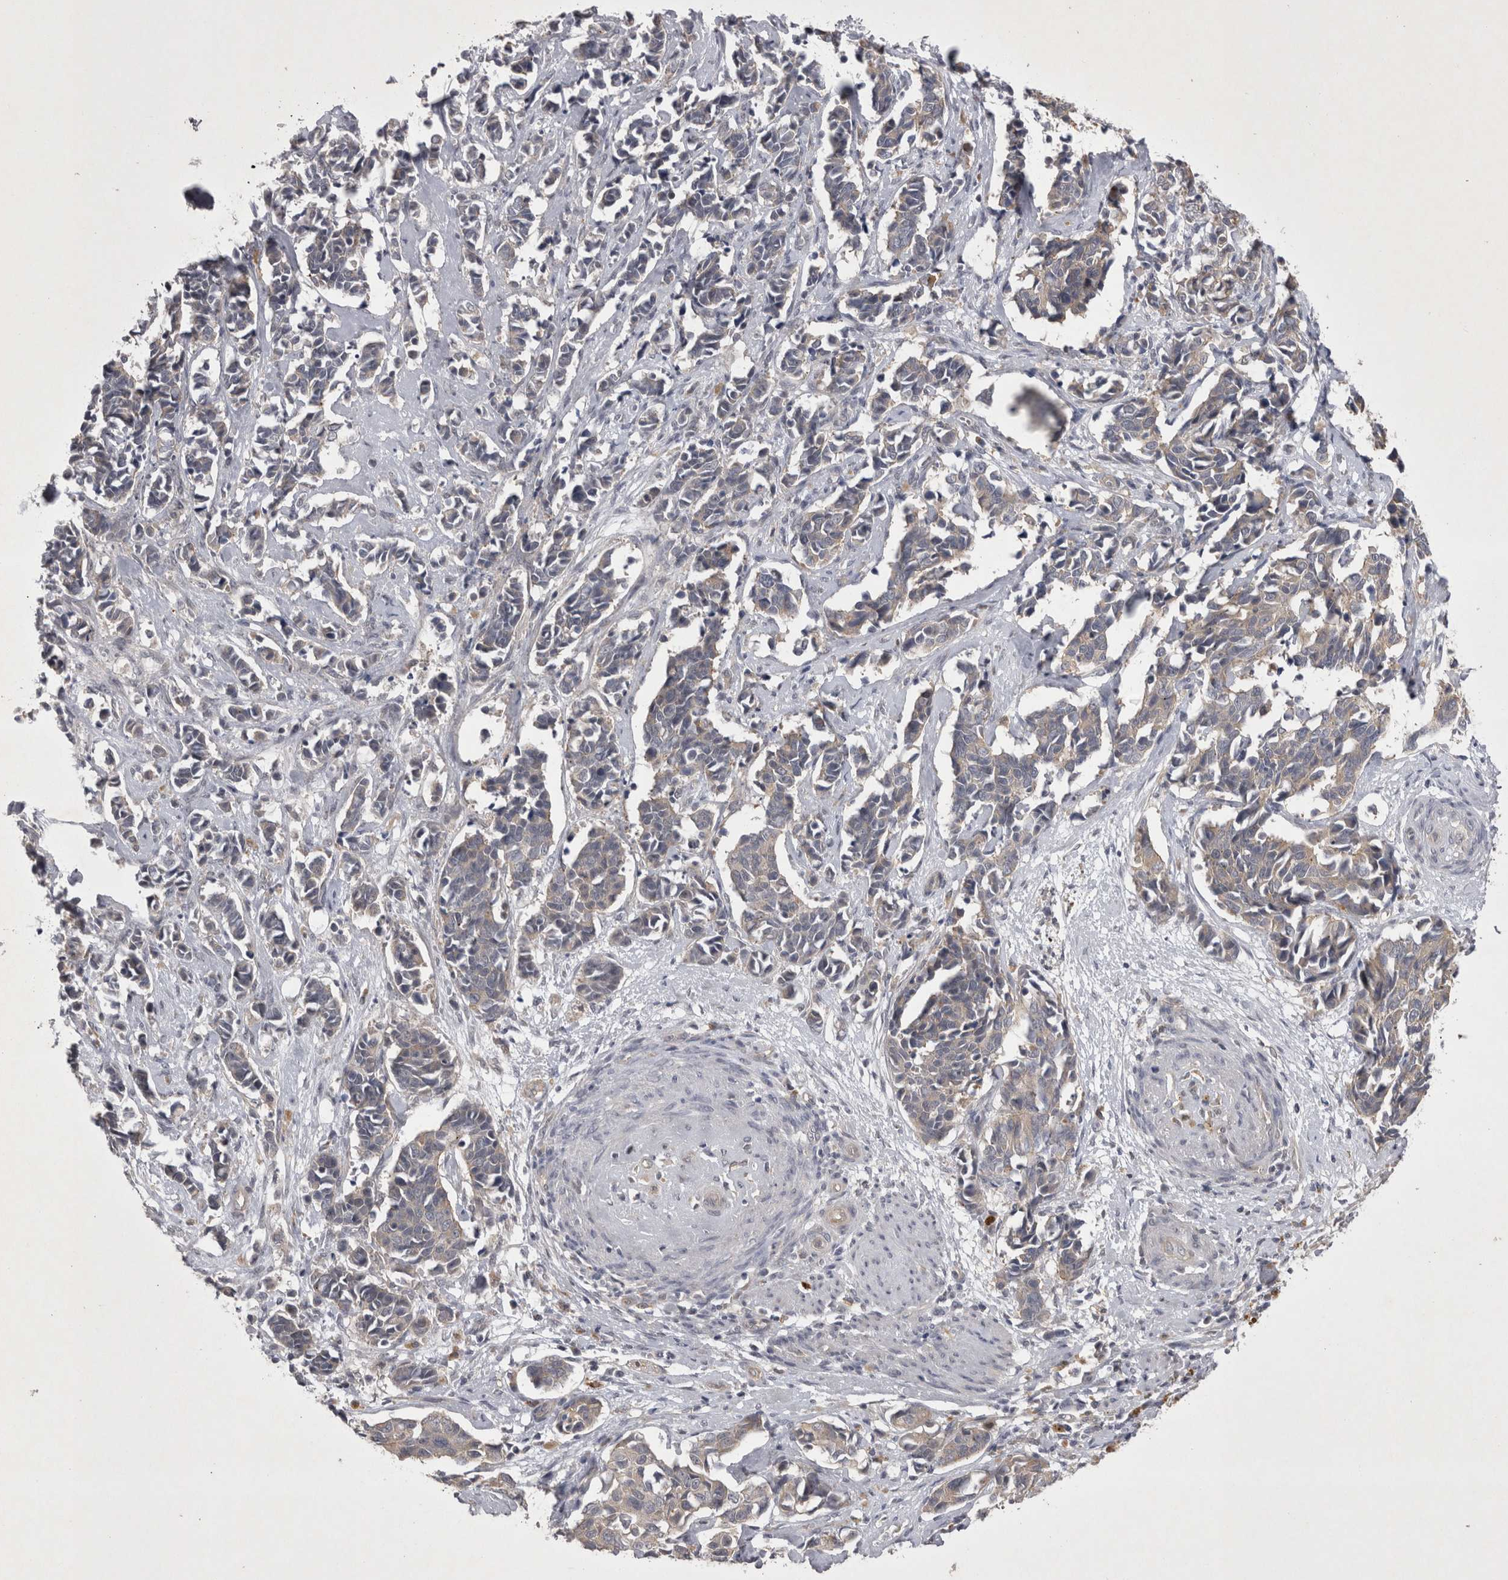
{"staining": {"intensity": "weak", "quantity": "<25%", "location": "cytoplasmic/membranous"}, "tissue": "cervical cancer", "cell_type": "Tumor cells", "image_type": "cancer", "snomed": [{"axis": "morphology", "description": "Normal tissue, NOS"}, {"axis": "morphology", "description": "Squamous cell carcinoma, NOS"}, {"axis": "topography", "description": "Cervix"}], "caption": "There is no significant positivity in tumor cells of cervical cancer.", "gene": "CTBS", "patient": {"sex": "female", "age": 35}}